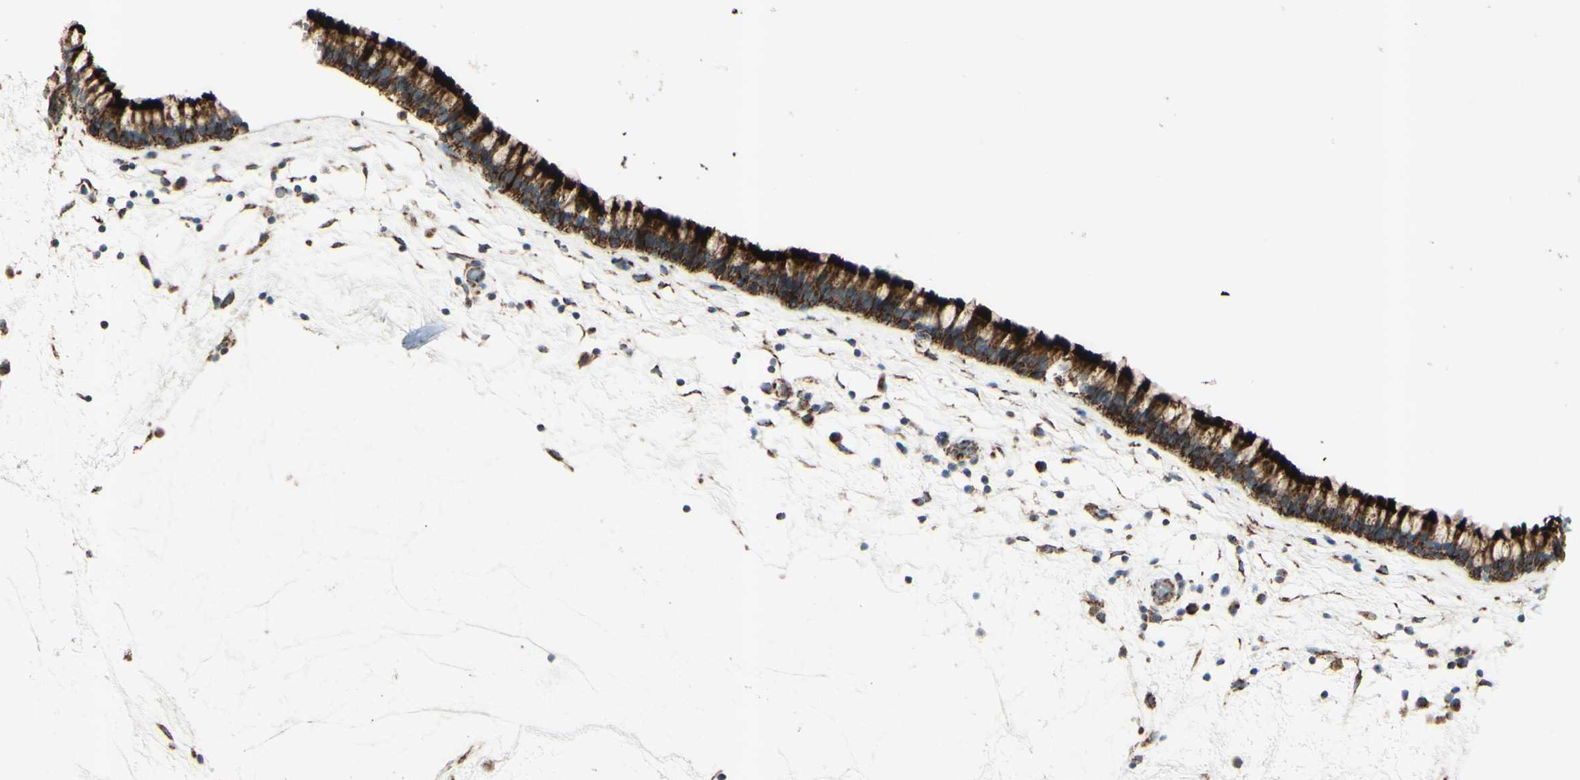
{"staining": {"intensity": "strong", "quantity": ">75%", "location": "cytoplasmic/membranous"}, "tissue": "nasopharynx", "cell_type": "Respiratory epithelial cells", "image_type": "normal", "snomed": [{"axis": "morphology", "description": "Normal tissue, NOS"}, {"axis": "morphology", "description": "Inflammation, NOS"}, {"axis": "topography", "description": "Nasopharynx"}], "caption": "Protein expression analysis of normal human nasopharynx reveals strong cytoplasmic/membranous staining in approximately >75% of respiratory epithelial cells. Immunohistochemistry stains the protein of interest in brown and the nuclei are stained blue.", "gene": "RHOT1", "patient": {"sex": "male", "age": 48}}